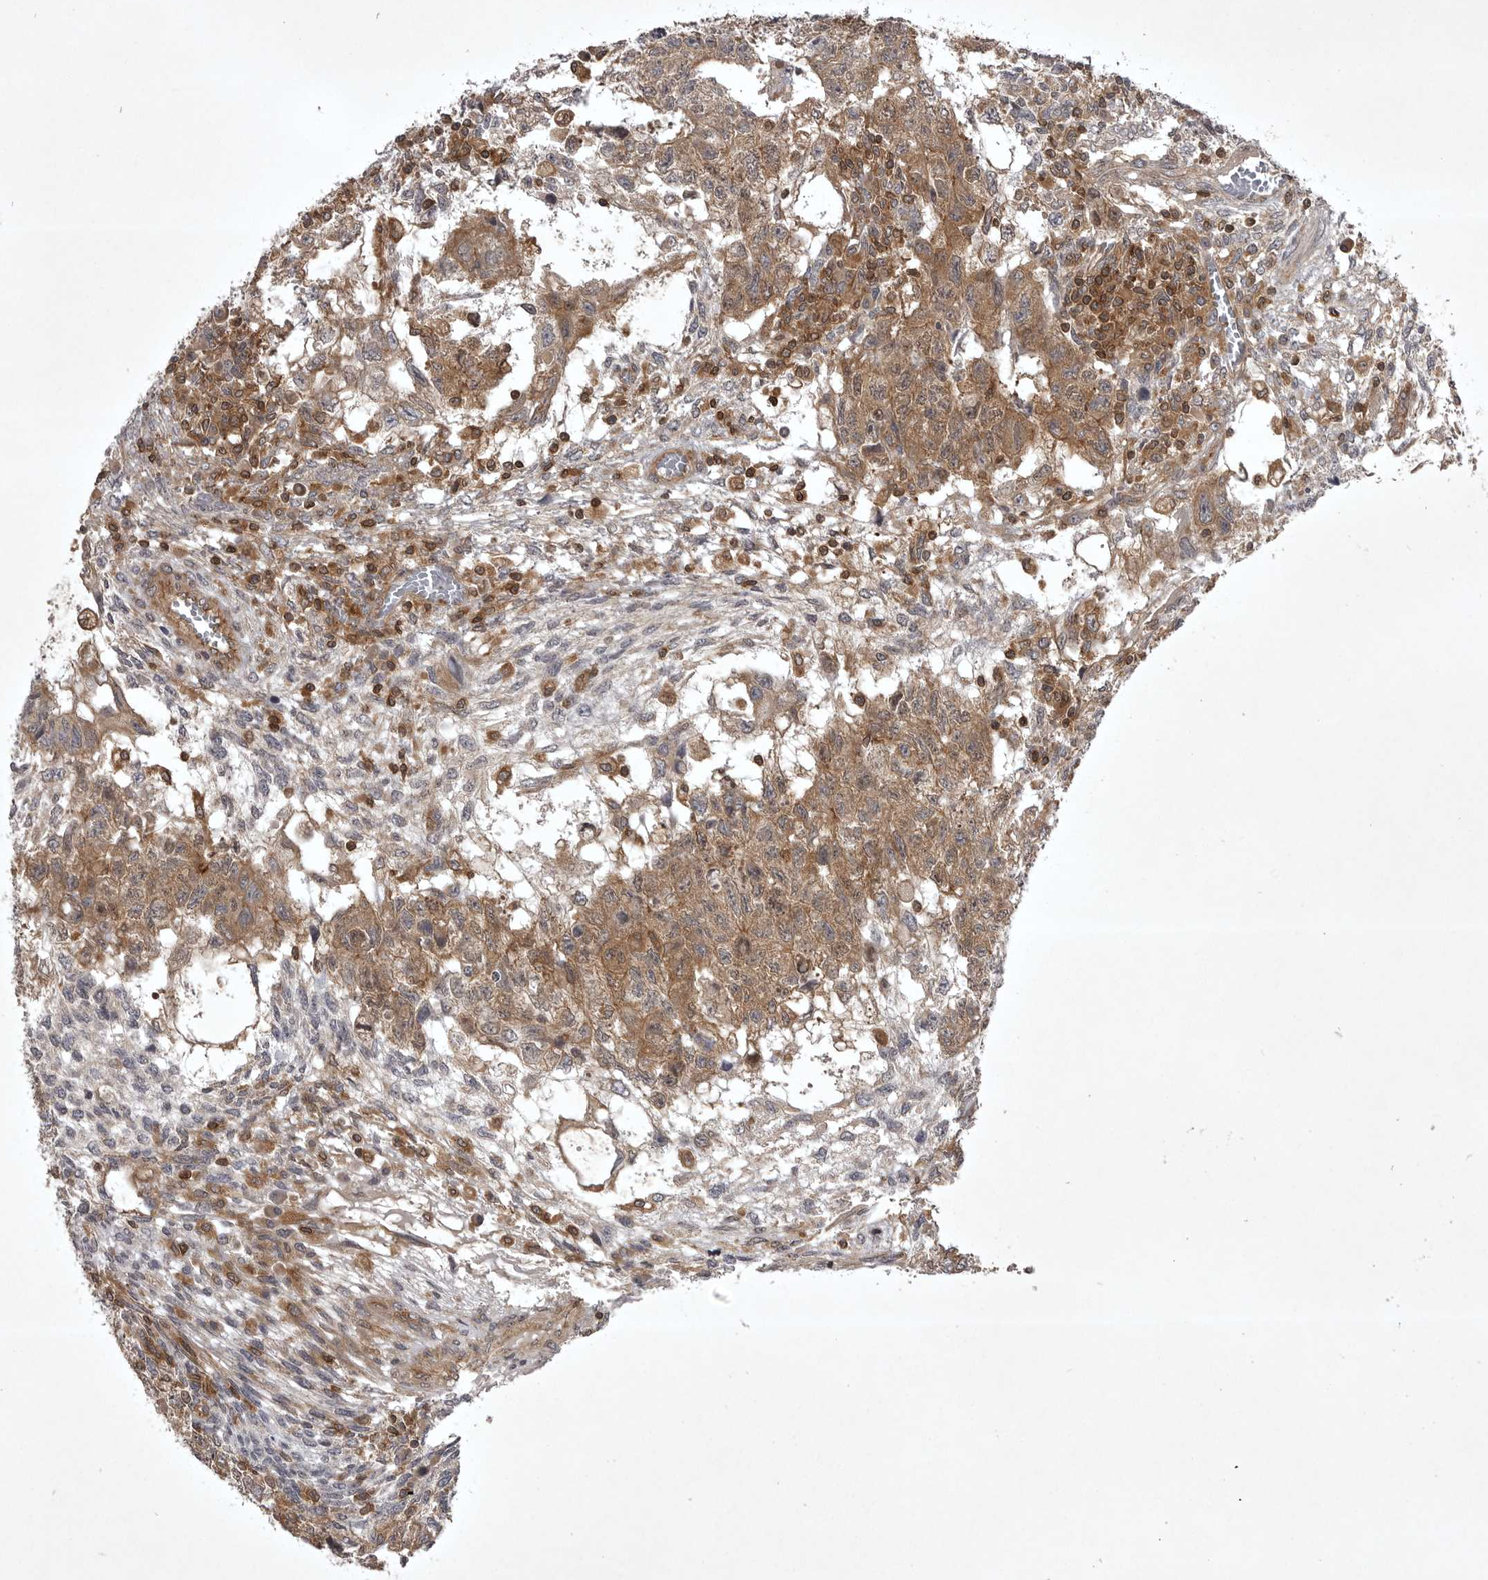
{"staining": {"intensity": "moderate", "quantity": ">75%", "location": "cytoplasmic/membranous"}, "tissue": "testis cancer", "cell_type": "Tumor cells", "image_type": "cancer", "snomed": [{"axis": "morphology", "description": "Normal tissue, NOS"}, {"axis": "morphology", "description": "Carcinoma, Embryonal, NOS"}, {"axis": "topography", "description": "Testis"}], "caption": "Testis cancer stained with a brown dye demonstrates moderate cytoplasmic/membranous positive staining in approximately >75% of tumor cells.", "gene": "STK24", "patient": {"sex": "male", "age": 36}}